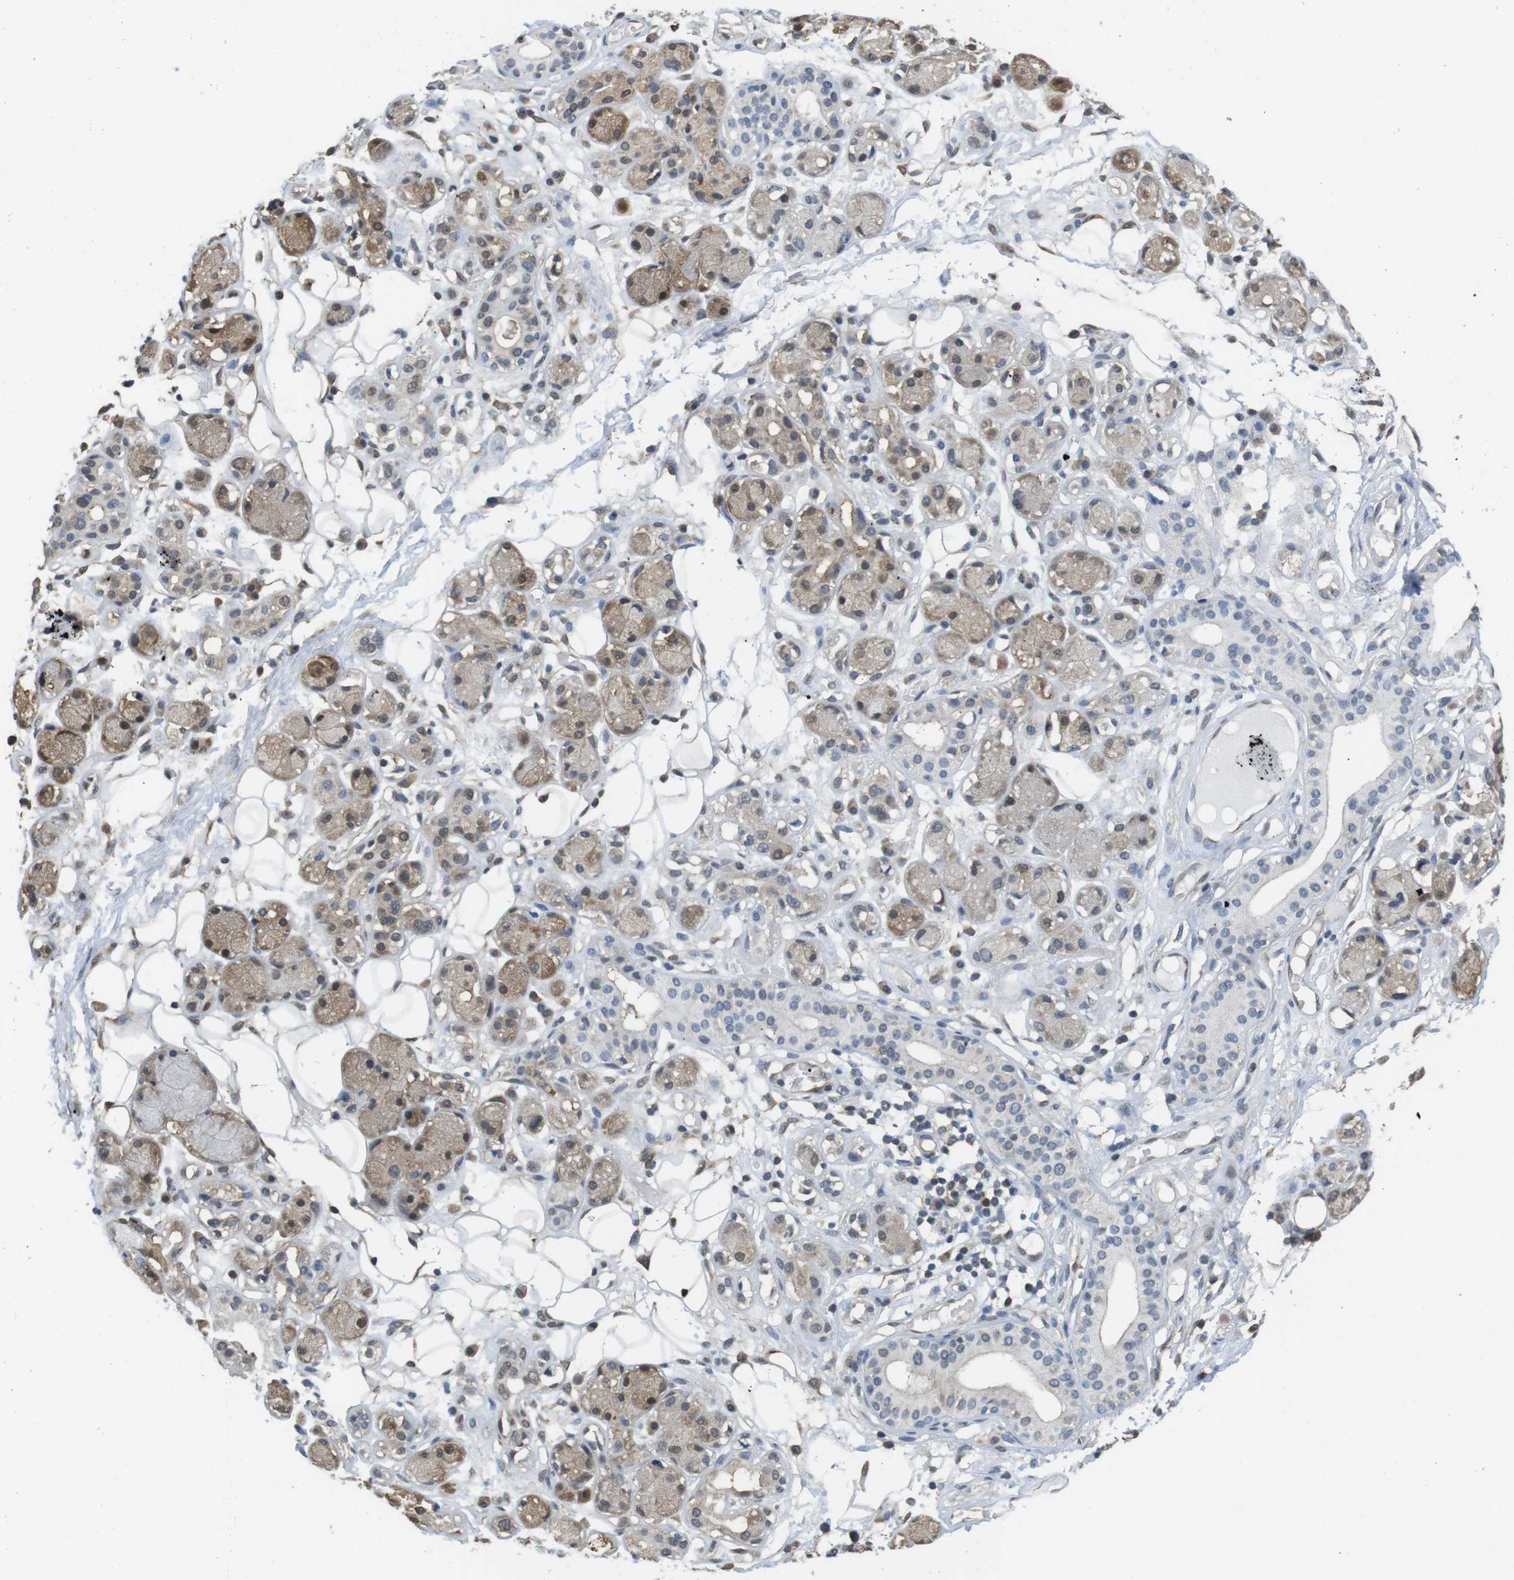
{"staining": {"intensity": "moderate", "quantity": "25%-75%", "location": "cytoplasmic/membranous"}, "tissue": "adipose tissue", "cell_type": "Adipocytes", "image_type": "normal", "snomed": [{"axis": "morphology", "description": "Normal tissue, NOS"}, {"axis": "morphology", "description": "Inflammation, NOS"}, {"axis": "topography", "description": "Vascular tissue"}, {"axis": "topography", "description": "Salivary gland"}], "caption": "Protein expression analysis of benign adipose tissue demonstrates moderate cytoplasmic/membranous expression in approximately 25%-75% of adipocytes.", "gene": "LDHA", "patient": {"sex": "female", "age": 75}}